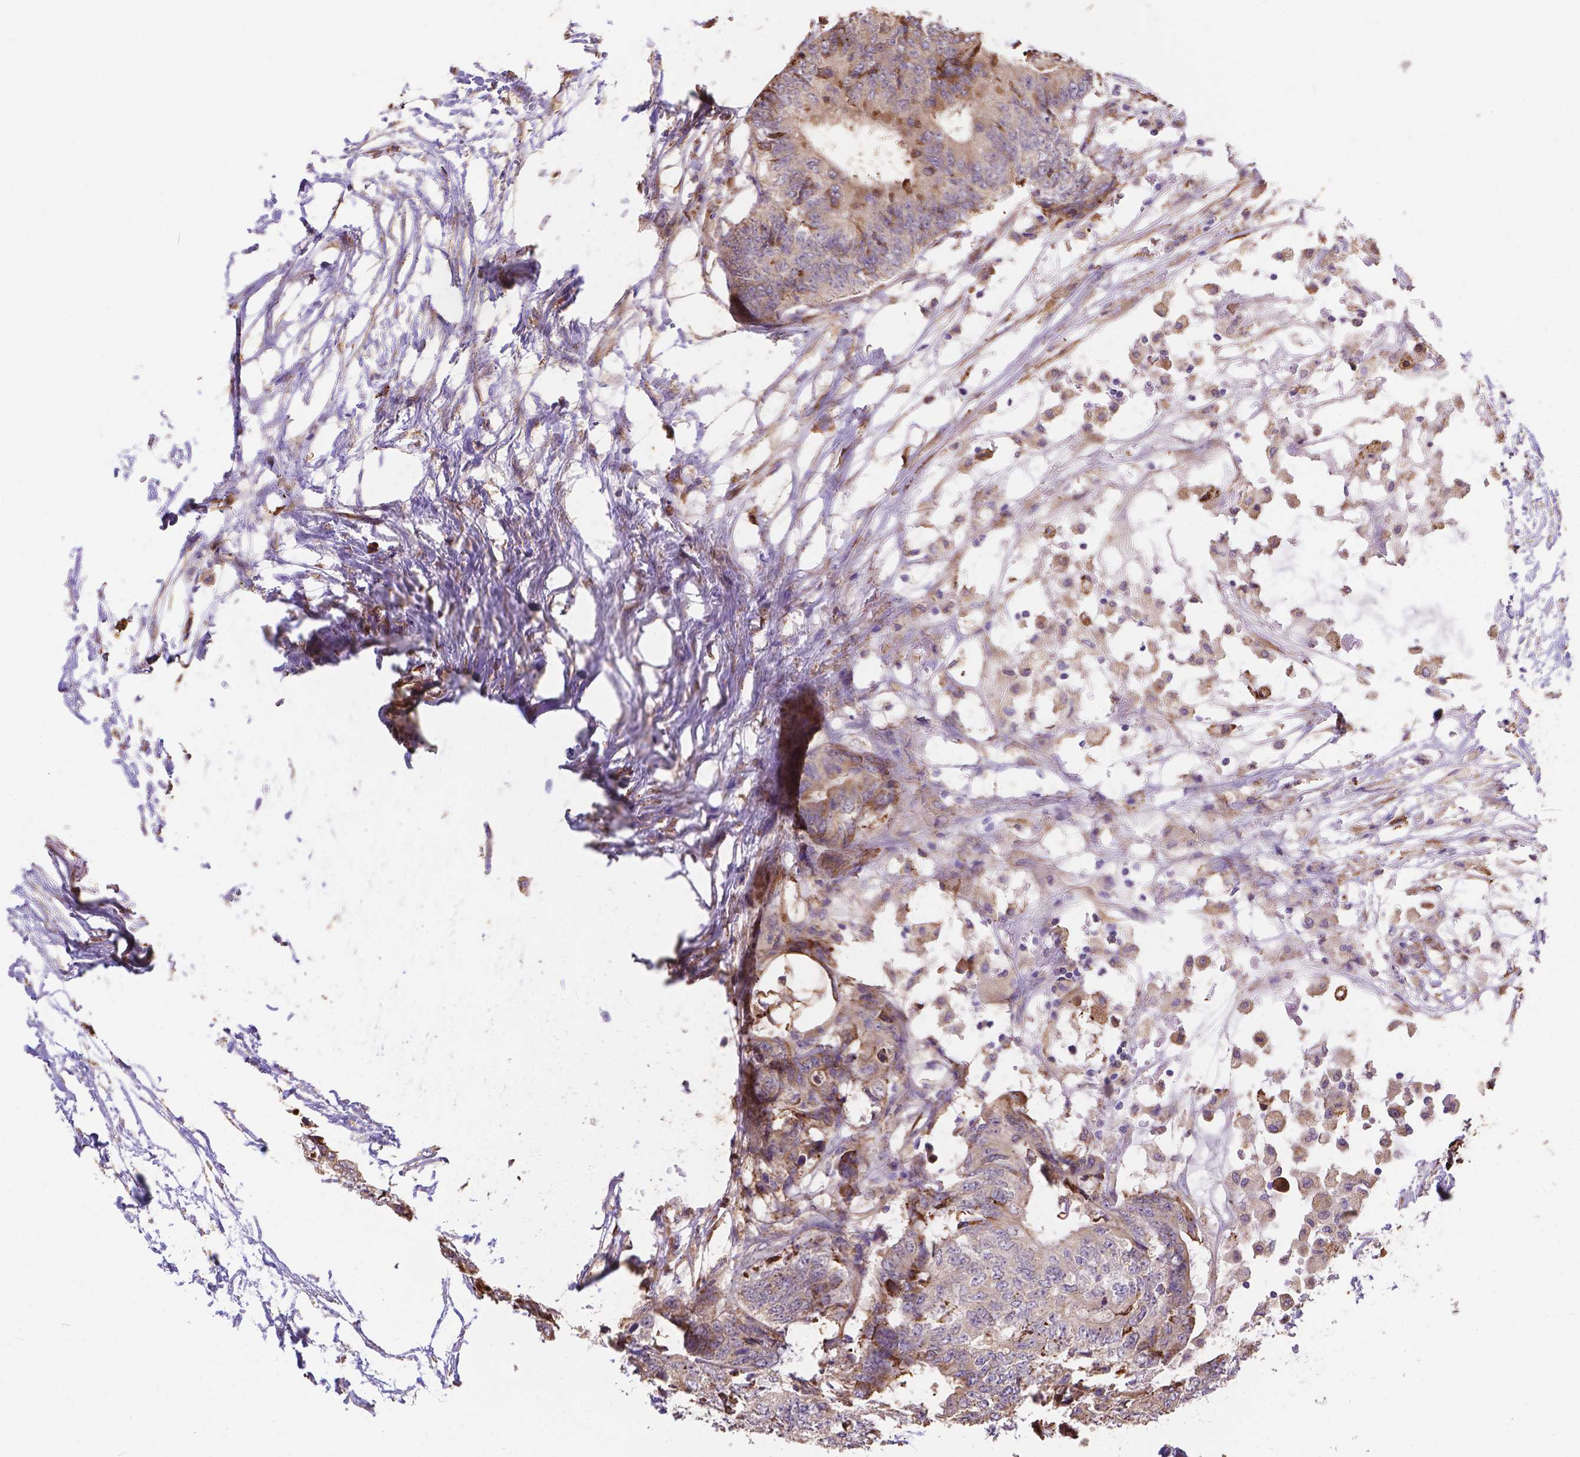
{"staining": {"intensity": "moderate", "quantity": "<25%", "location": "cytoplasmic/membranous"}, "tissue": "colorectal cancer", "cell_type": "Tumor cells", "image_type": "cancer", "snomed": [{"axis": "morphology", "description": "Adenocarcinoma, NOS"}, {"axis": "topography", "description": "Colon"}], "caption": "Colorectal cancer (adenocarcinoma) tissue exhibits moderate cytoplasmic/membranous expression in about <25% of tumor cells", "gene": "IPO11", "patient": {"sex": "female", "age": 48}}